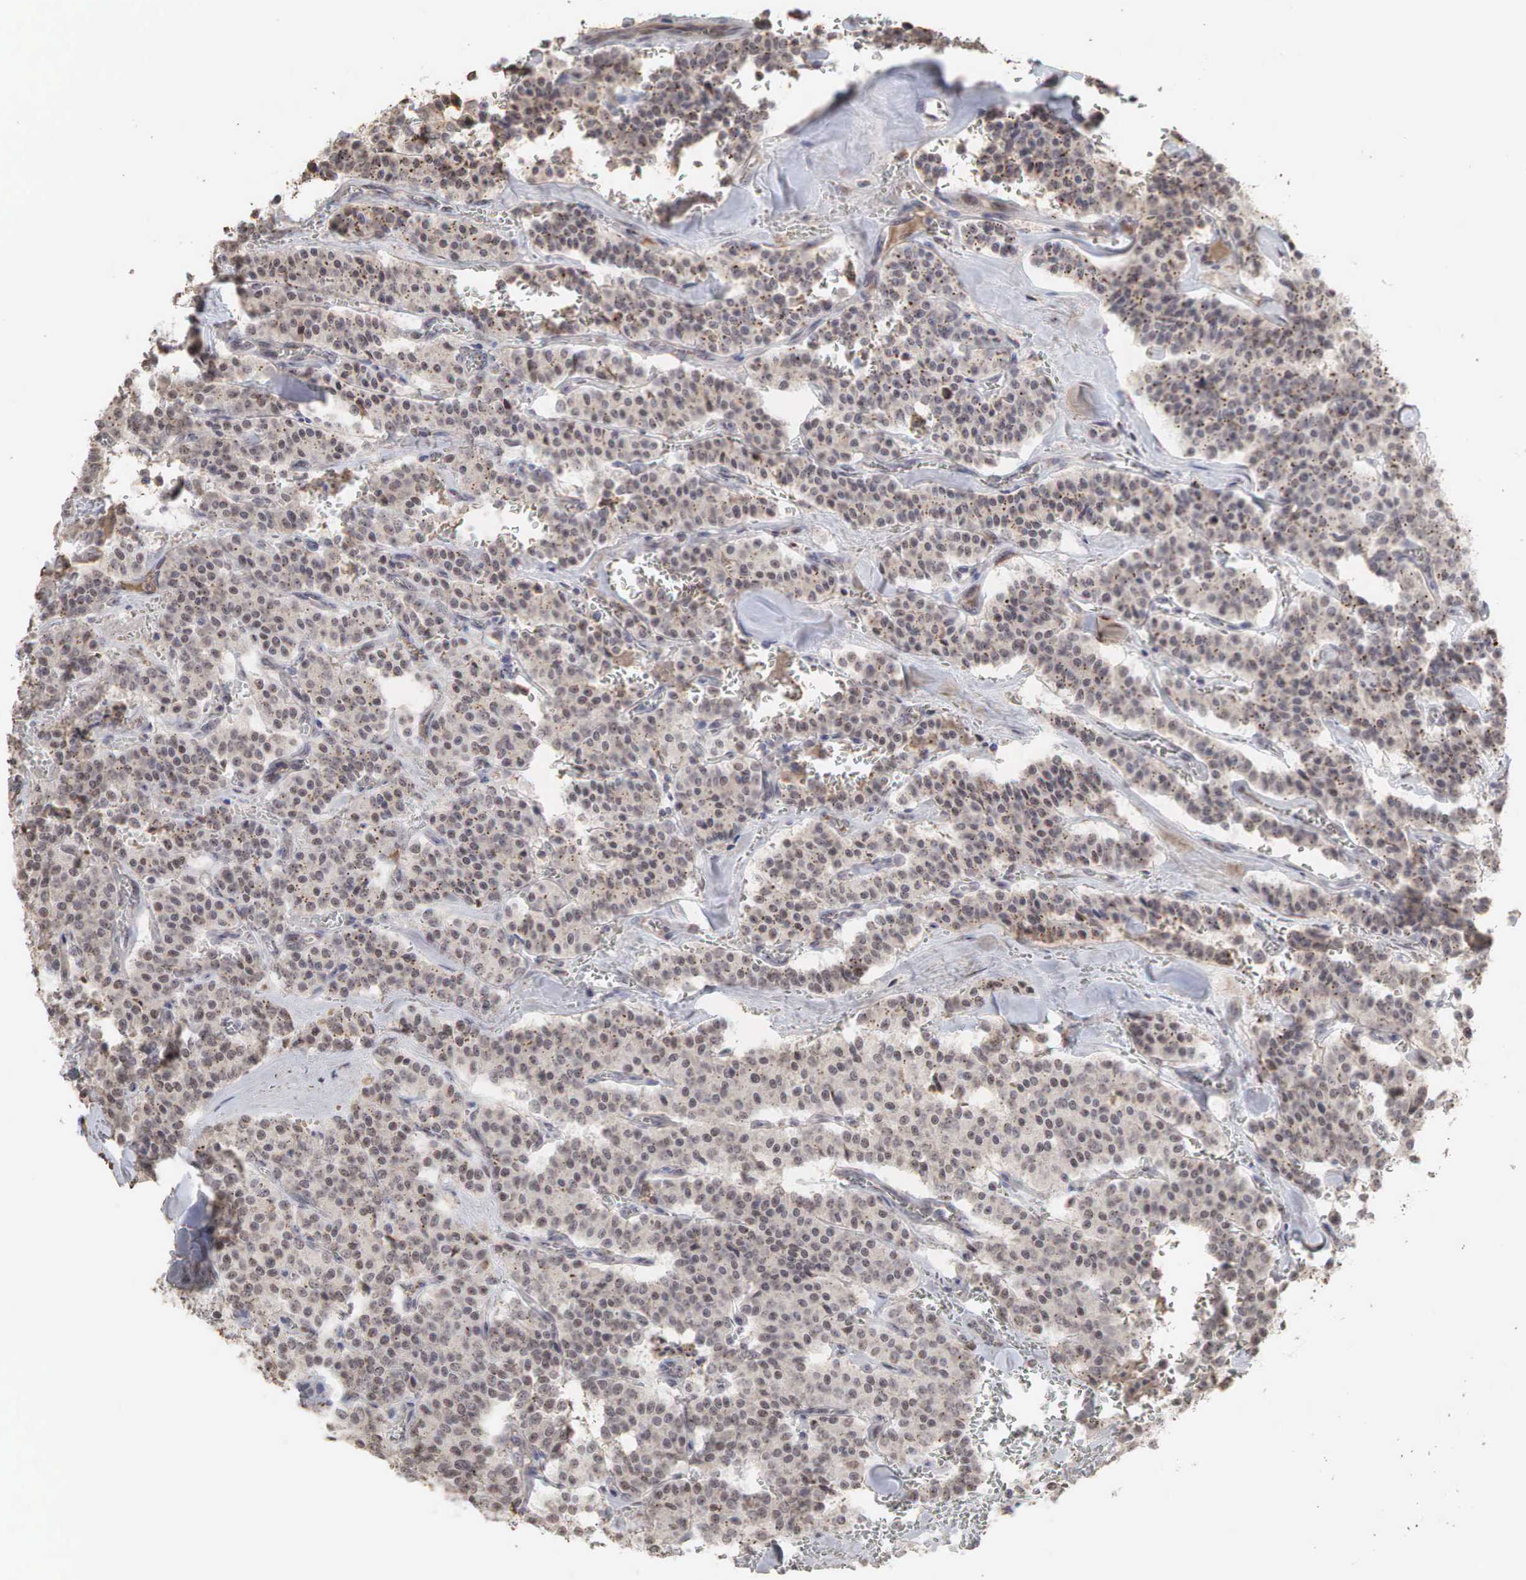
{"staining": {"intensity": "moderate", "quantity": "25%-75%", "location": "cytoplasmic/membranous,nuclear"}, "tissue": "carcinoid", "cell_type": "Tumor cells", "image_type": "cancer", "snomed": [{"axis": "morphology", "description": "Carcinoid, malignant, NOS"}, {"axis": "topography", "description": "Bronchus"}], "caption": "Carcinoid (malignant) was stained to show a protein in brown. There is medium levels of moderate cytoplasmic/membranous and nuclear staining in approximately 25%-75% of tumor cells.", "gene": "DKC1", "patient": {"sex": "male", "age": 55}}